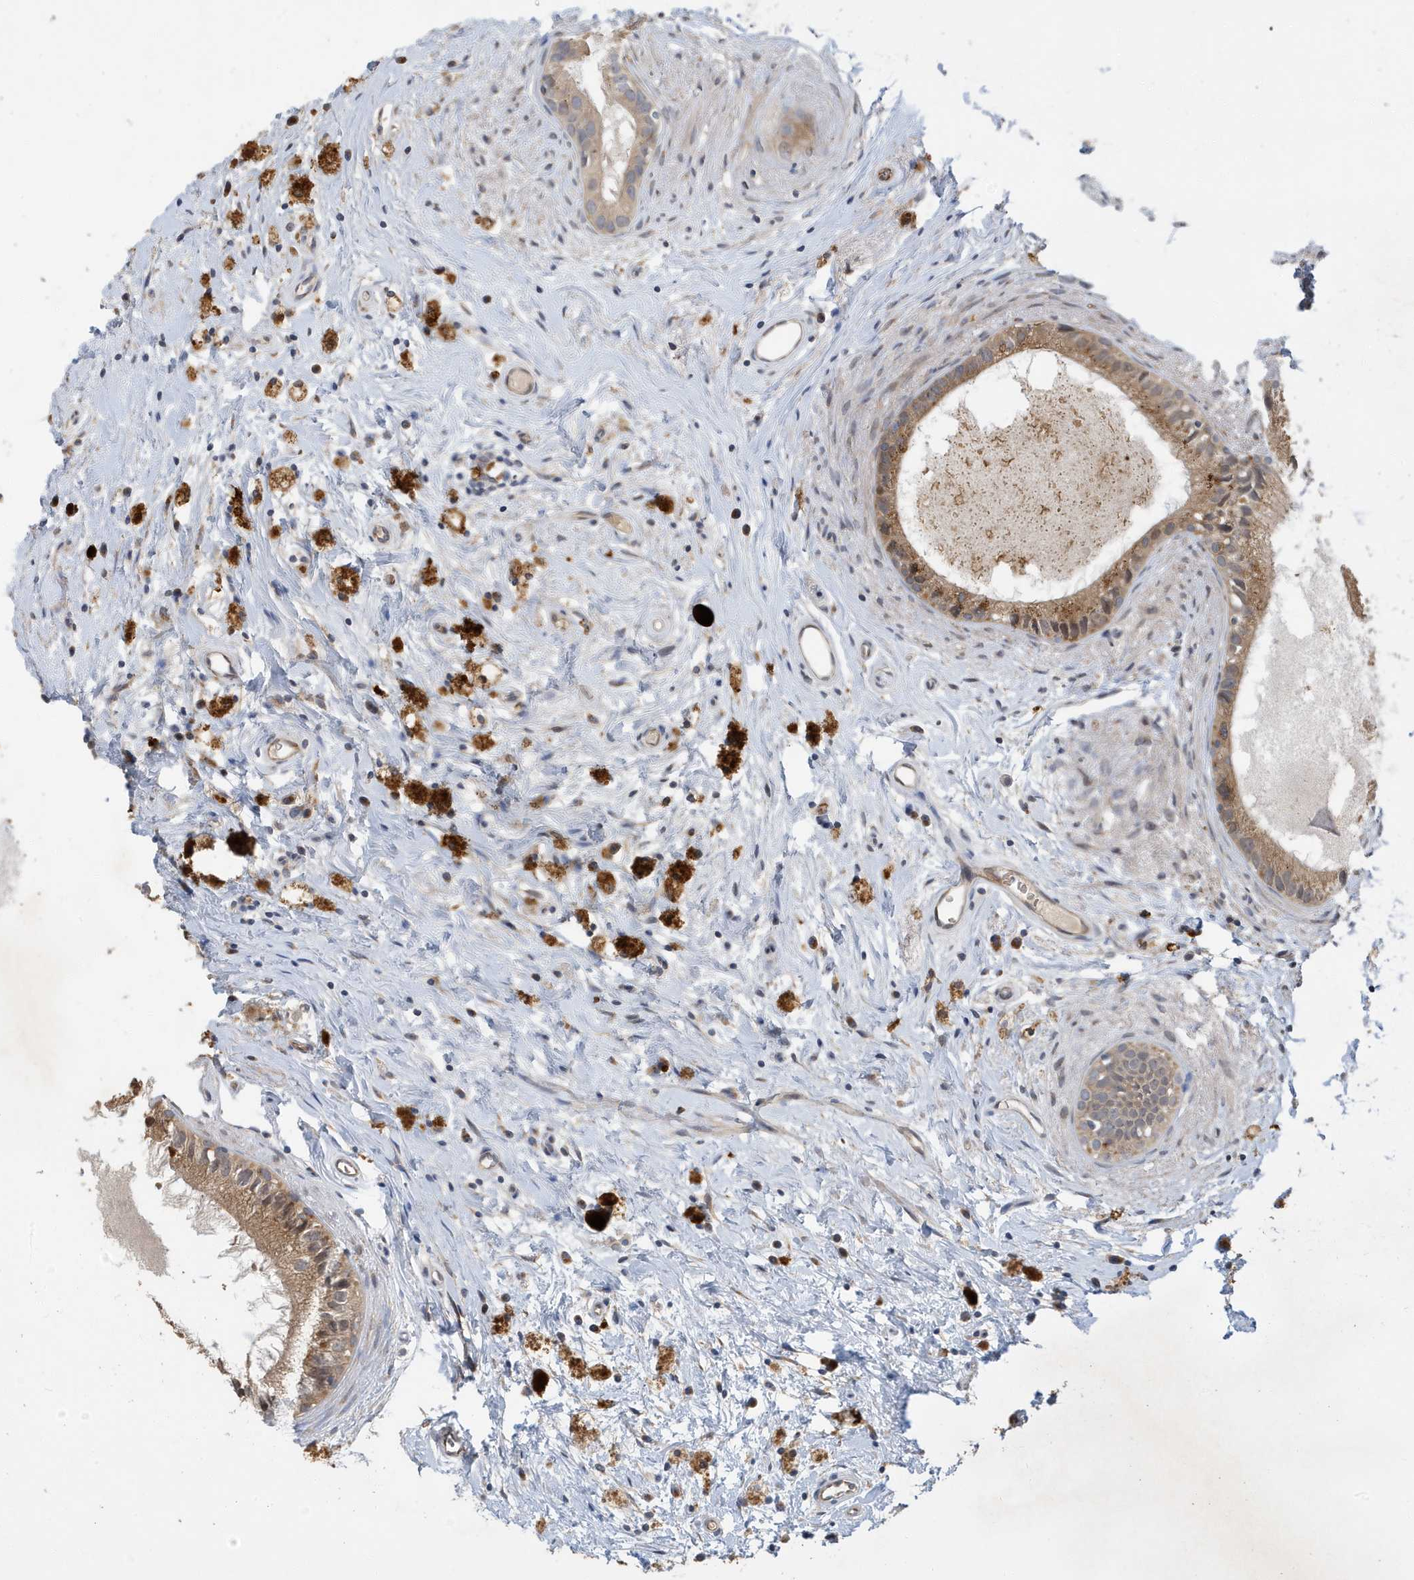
{"staining": {"intensity": "moderate", "quantity": ">75%", "location": "cytoplasmic/membranous"}, "tissue": "epididymis", "cell_type": "Glandular cells", "image_type": "normal", "snomed": [{"axis": "morphology", "description": "Normal tissue, NOS"}, {"axis": "topography", "description": "Epididymis"}], "caption": "Epididymis stained with IHC reveals moderate cytoplasmic/membranous staining in about >75% of glandular cells.", "gene": "LAPTM4A", "patient": {"sex": "male", "age": 80}}